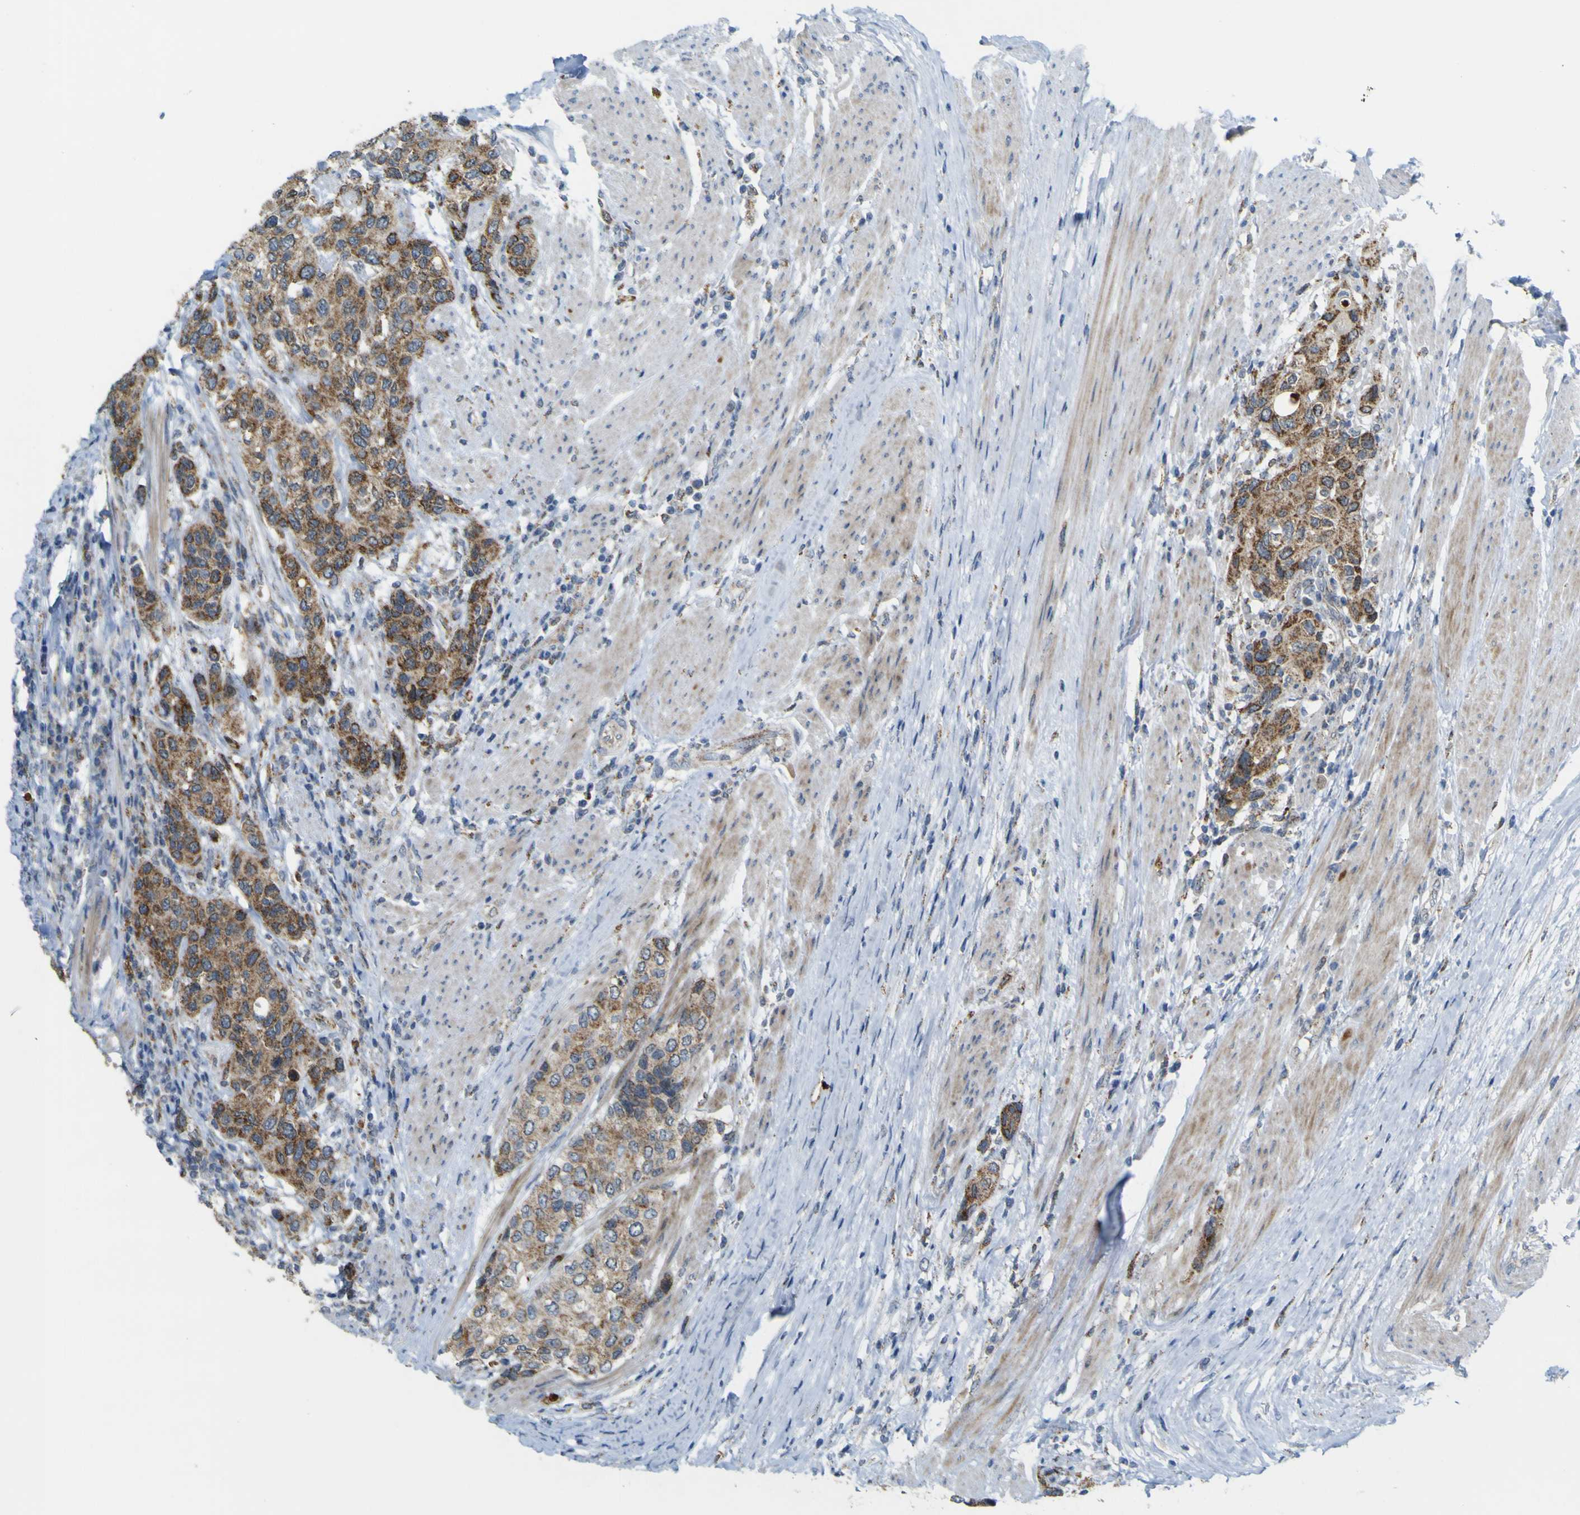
{"staining": {"intensity": "moderate", "quantity": ">75%", "location": "cytoplasmic/membranous"}, "tissue": "urothelial cancer", "cell_type": "Tumor cells", "image_type": "cancer", "snomed": [{"axis": "morphology", "description": "Urothelial carcinoma, High grade"}, {"axis": "topography", "description": "Urinary bladder"}], "caption": "Moderate cytoplasmic/membranous staining for a protein is appreciated in approximately >75% of tumor cells of urothelial carcinoma (high-grade) using immunohistochemistry.", "gene": "ACBD5", "patient": {"sex": "female", "age": 56}}